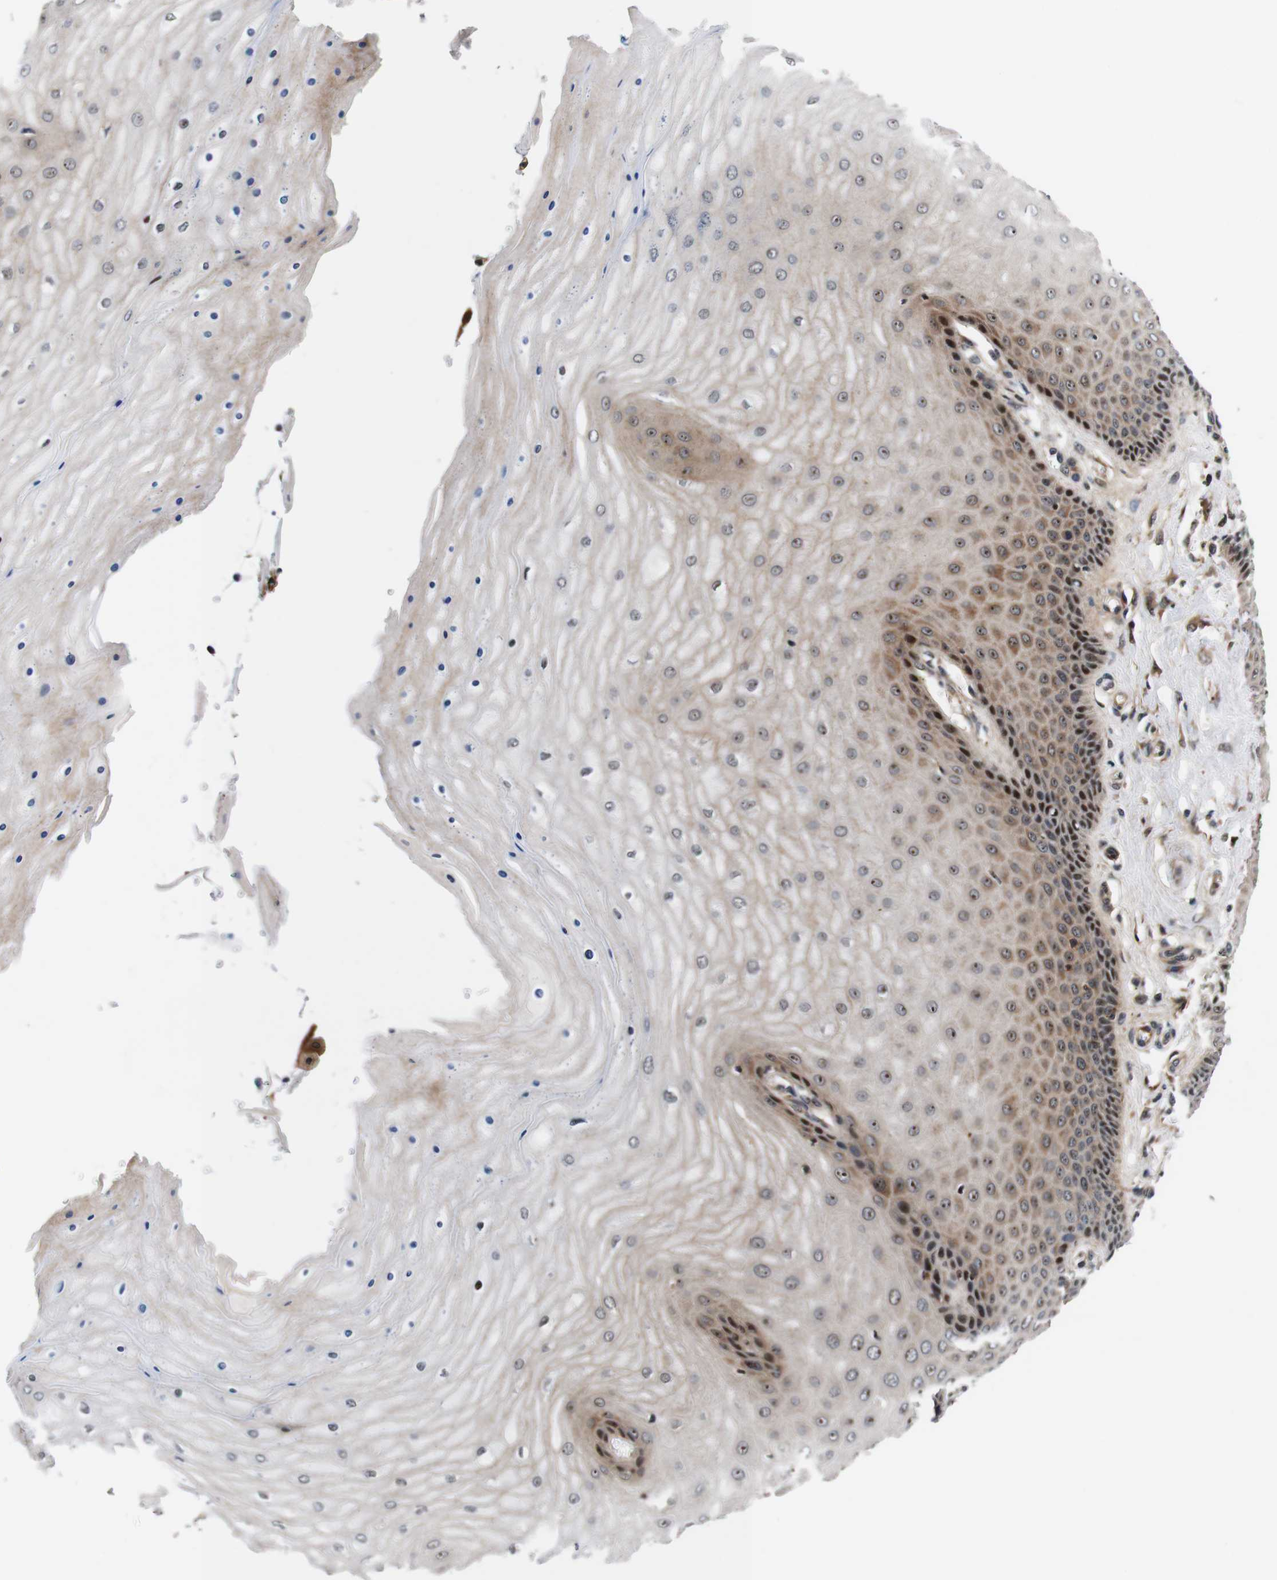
{"staining": {"intensity": "strong", "quantity": ">75%", "location": "cytoplasmic/membranous,nuclear"}, "tissue": "cervix", "cell_type": "Glandular cells", "image_type": "normal", "snomed": [{"axis": "morphology", "description": "Normal tissue, NOS"}, {"axis": "topography", "description": "Cervix"}], "caption": "A high-resolution photomicrograph shows immunohistochemistry staining of normal cervix, which exhibits strong cytoplasmic/membranous,nuclear expression in about >75% of glandular cells.", "gene": "LRP4", "patient": {"sex": "female", "age": 55}}